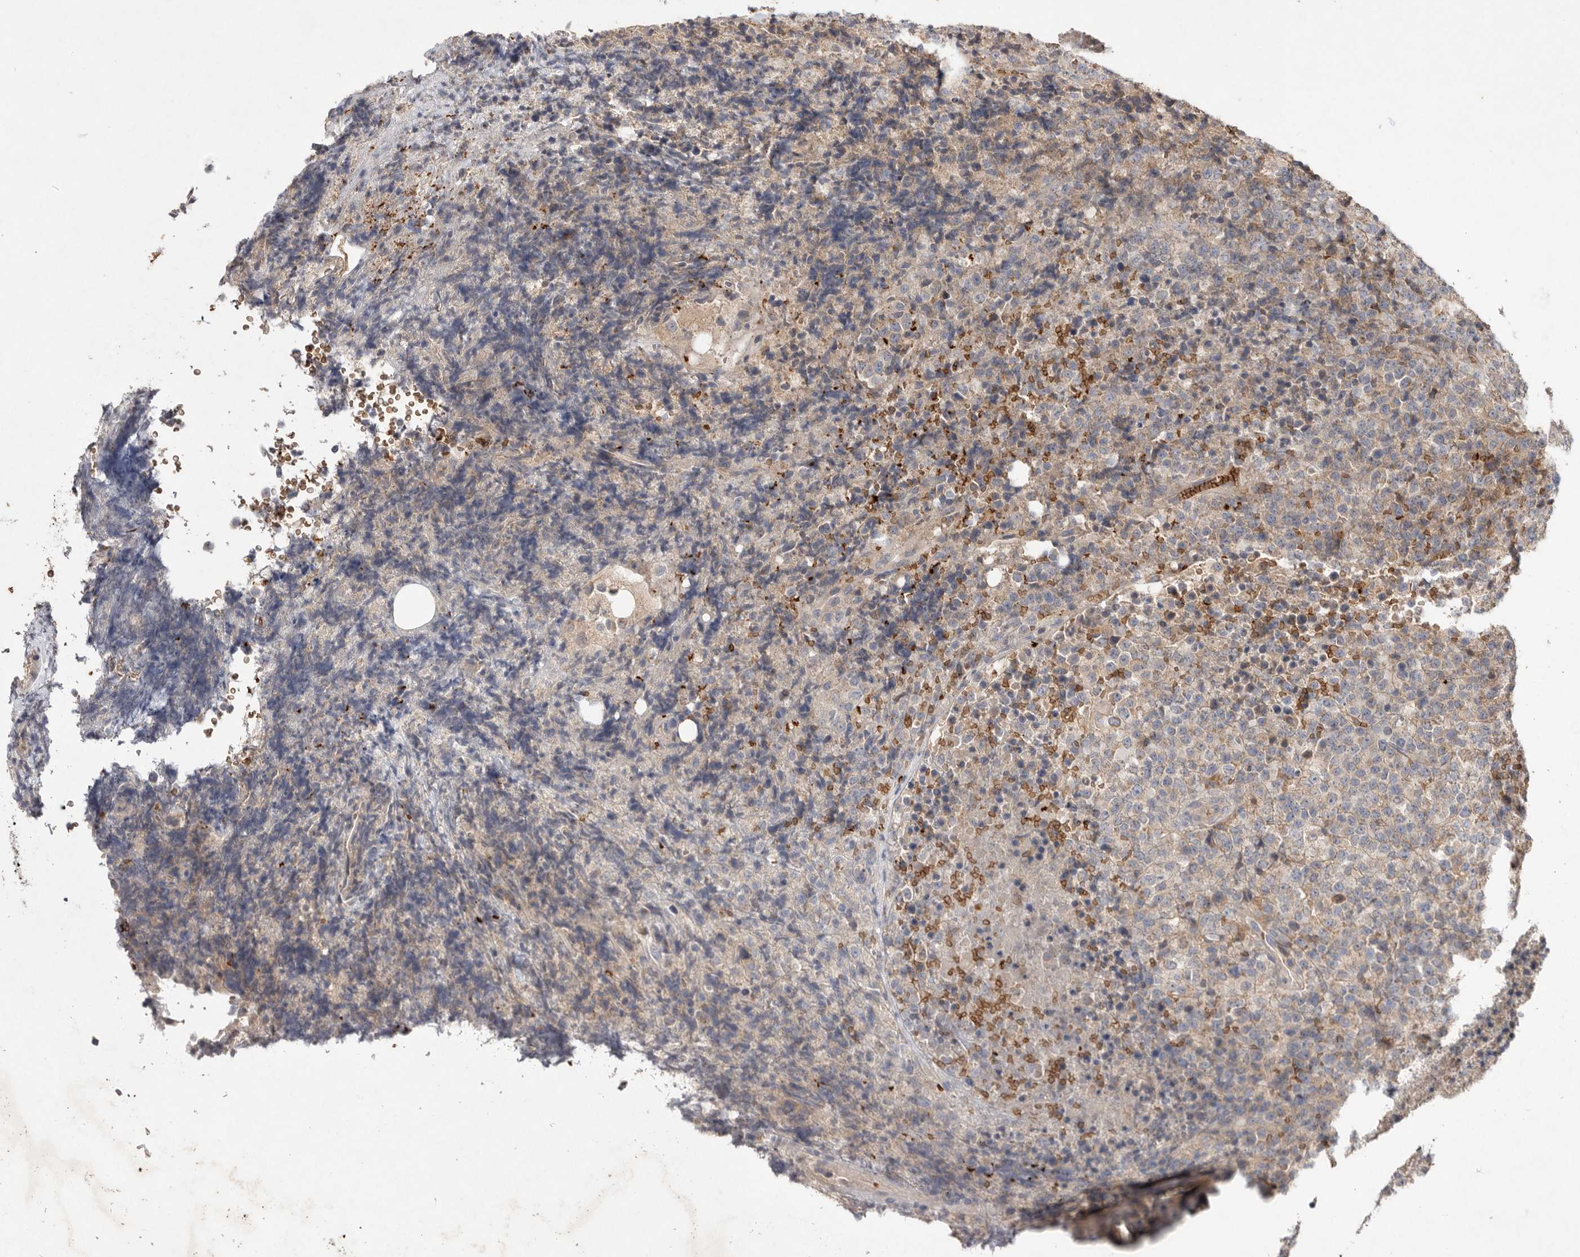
{"staining": {"intensity": "weak", "quantity": "<25%", "location": "cytoplasmic/membranous"}, "tissue": "lymphoma", "cell_type": "Tumor cells", "image_type": "cancer", "snomed": [{"axis": "morphology", "description": "Malignant lymphoma, non-Hodgkin's type, High grade"}, {"axis": "topography", "description": "Lymph node"}], "caption": "Malignant lymphoma, non-Hodgkin's type (high-grade) was stained to show a protein in brown. There is no significant expression in tumor cells.", "gene": "TNFSF14", "patient": {"sex": "male", "age": 13}}